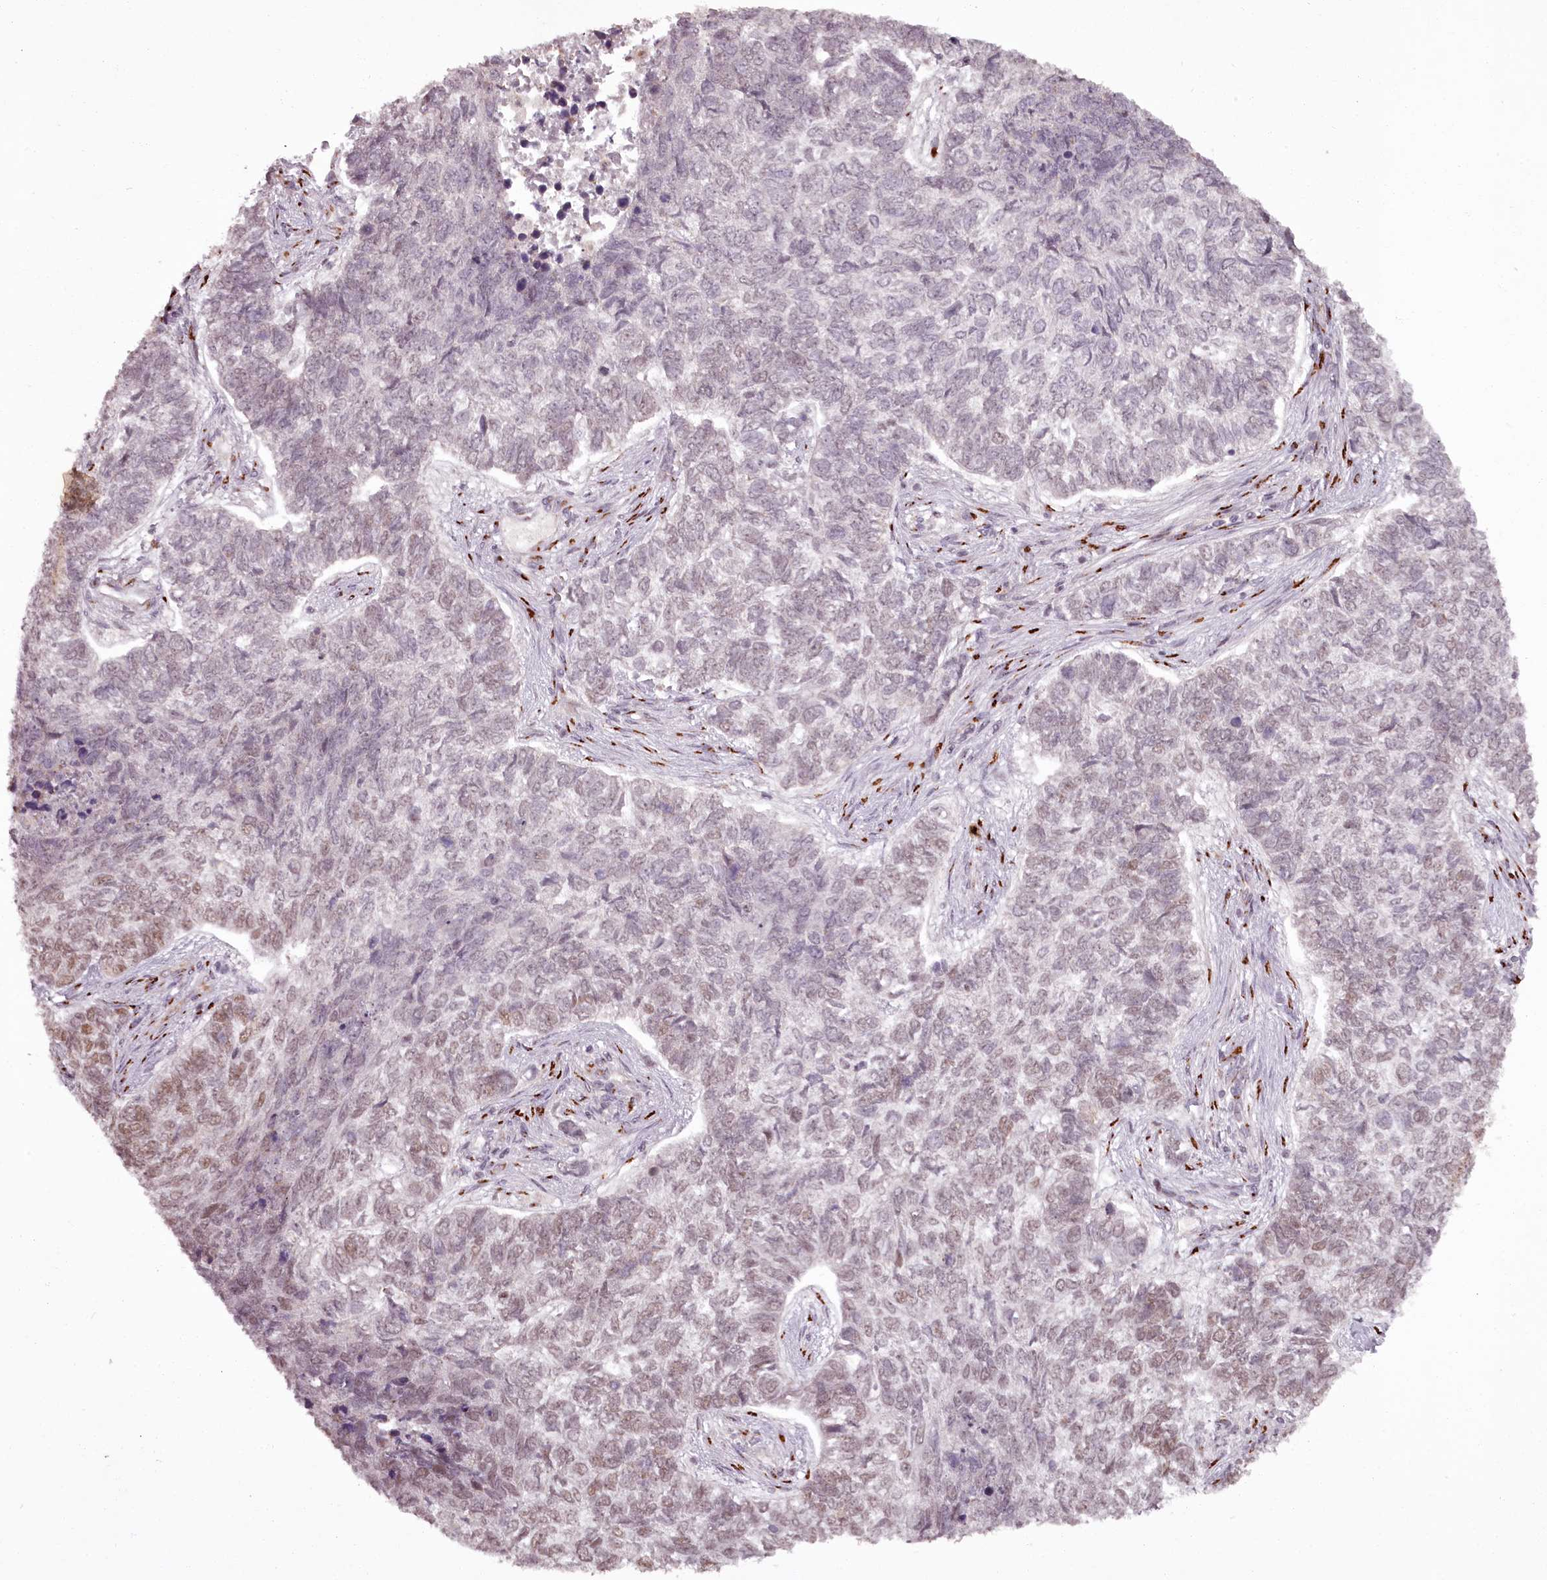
{"staining": {"intensity": "moderate", "quantity": "25%-75%", "location": "nuclear"}, "tissue": "skin cancer", "cell_type": "Tumor cells", "image_type": "cancer", "snomed": [{"axis": "morphology", "description": "Basal cell carcinoma"}, {"axis": "topography", "description": "Skin"}], "caption": "Protein positivity by immunohistochemistry shows moderate nuclear staining in approximately 25%-75% of tumor cells in basal cell carcinoma (skin). (DAB IHC, brown staining for protein, blue staining for nuclei).", "gene": "CEP83", "patient": {"sex": "female", "age": 65}}